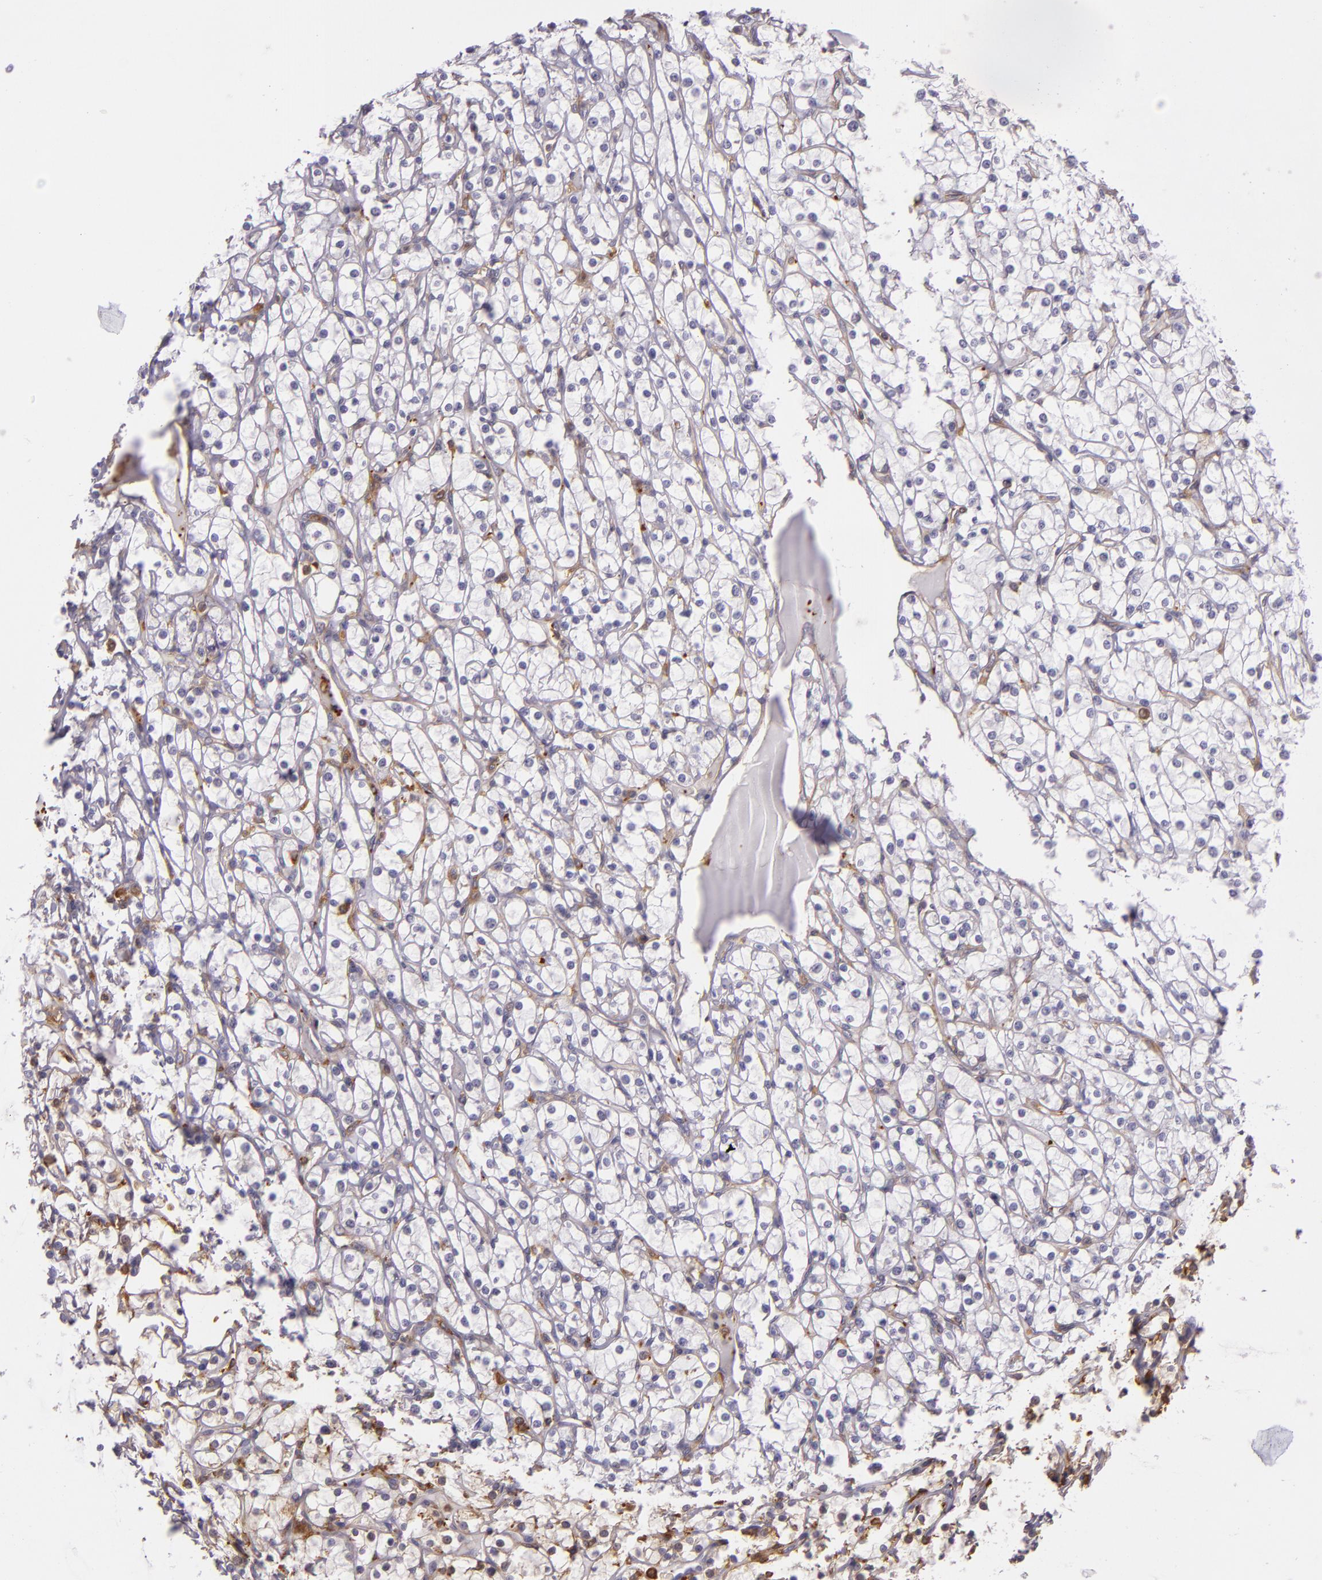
{"staining": {"intensity": "moderate", "quantity": "<25%", "location": "cytoplasmic/membranous"}, "tissue": "renal cancer", "cell_type": "Tumor cells", "image_type": "cancer", "snomed": [{"axis": "morphology", "description": "Adenocarcinoma, NOS"}, {"axis": "topography", "description": "Kidney"}], "caption": "Immunohistochemistry (IHC) histopathology image of renal cancer (adenocarcinoma) stained for a protein (brown), which shows low levels of moderate cytoplasmic/membranous staining in approximately <25% of tumor cells.", "gene": "TLN1", "patient": {"sex": "female", "age": 73}}